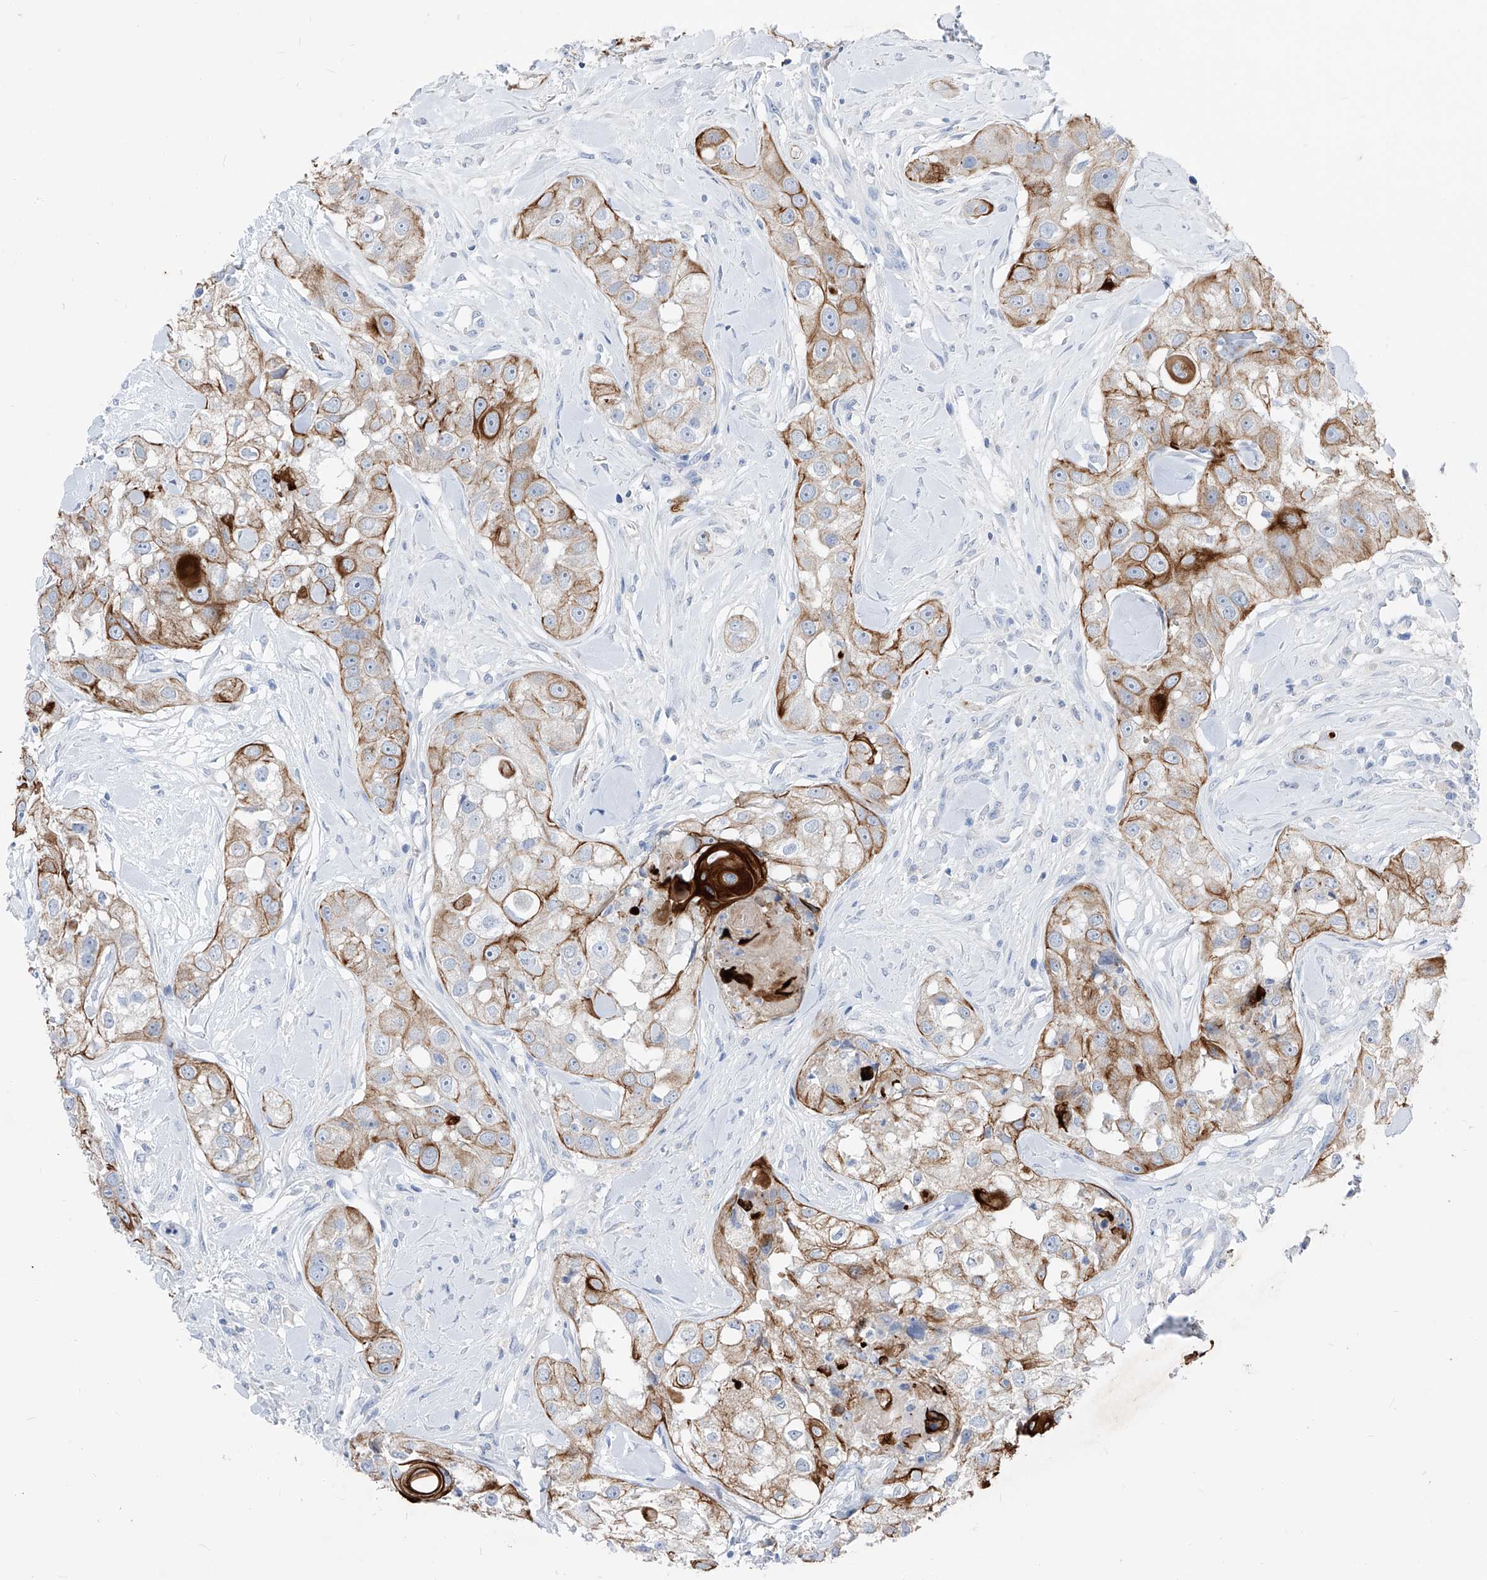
{"staining": {"intensity": "strong", "quantity": "<25%", "location": "cytoplasmic/membranous"}, "tissue": "head and neck cancer", "cell_type": "Tumor cells", "image_type": "cancer", "snomed": [{"axis": "morphology", "description": "Normal tissue, NOS"}, {"axis": "morphology", "description": "Squamous cell carcinoma, NOS"}, {"axis": "topography", "description": "Skeletal muscle"}, {"axis": "topography", "description": "Head-Neck"}], "caption": "Protein staining shows strong cytoplasmic/membranous expression in approximately <25% of tumor cells in head and neck squamous cell carcinoma. The staining was performed using DAB, with brown indicating positive protein expression. Nuclei are stained blue with hematoxylin.", "gene": "FRS3", "patient": {"sex": "male", "age": 51}}